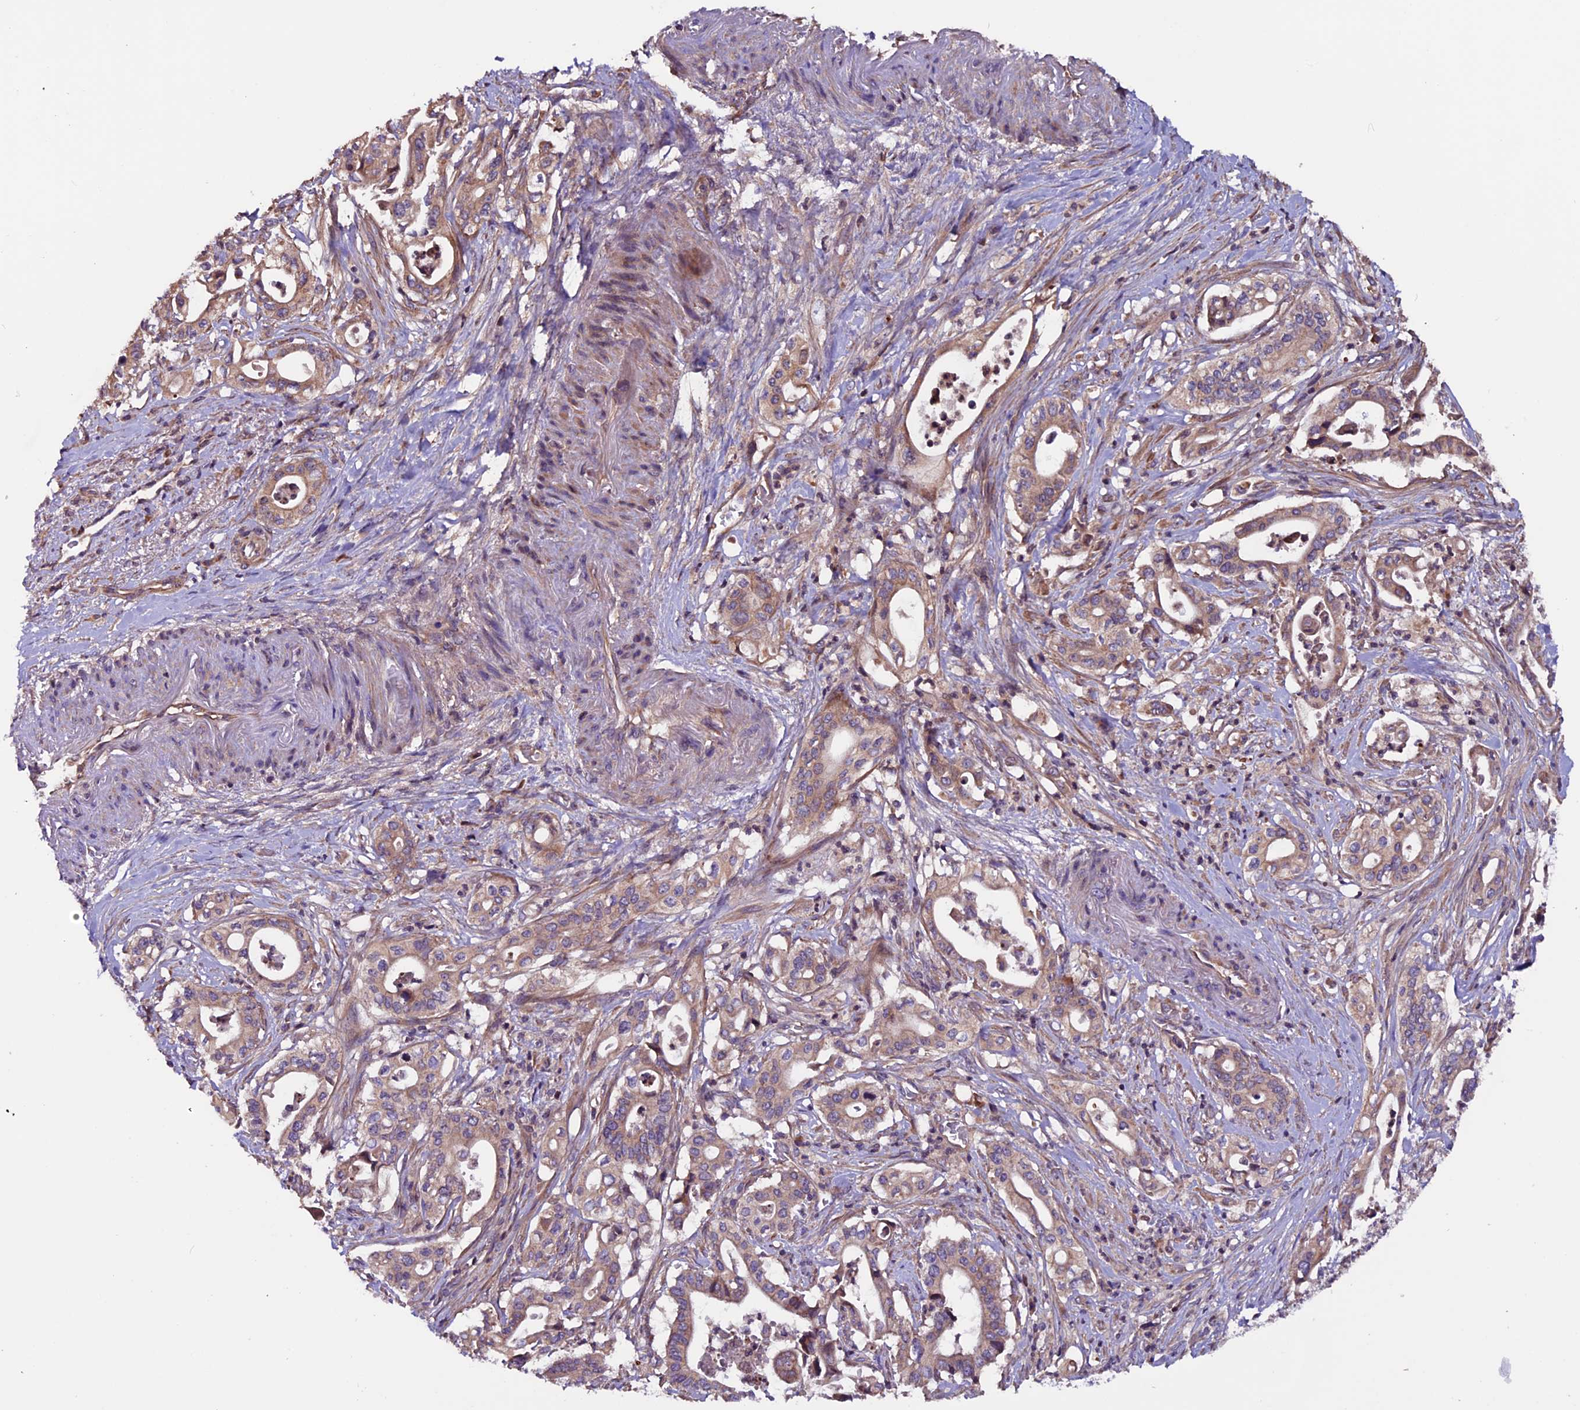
{"staining": {"intensity": "weak", "quantity": ">75%", "location": "cytoplasmic/membranous"}, "tissue": "pancreatic cancer", "cell_type": "Tumor cells", "image_type": "cancer", "snomed": [{"axis": "morphology", "description": "Adenocarcinoma, NOS"}, {"axis": "topography", "description": "Pancreas"}], "caption": "The immunohistochemical stain shows weak cytoplasmic/membranous expression in tumor cells of adenocarcinoma (pancreatic) tissue.", "gene": "ZNF598", "patient": {"sex": "female", "age": 77}}